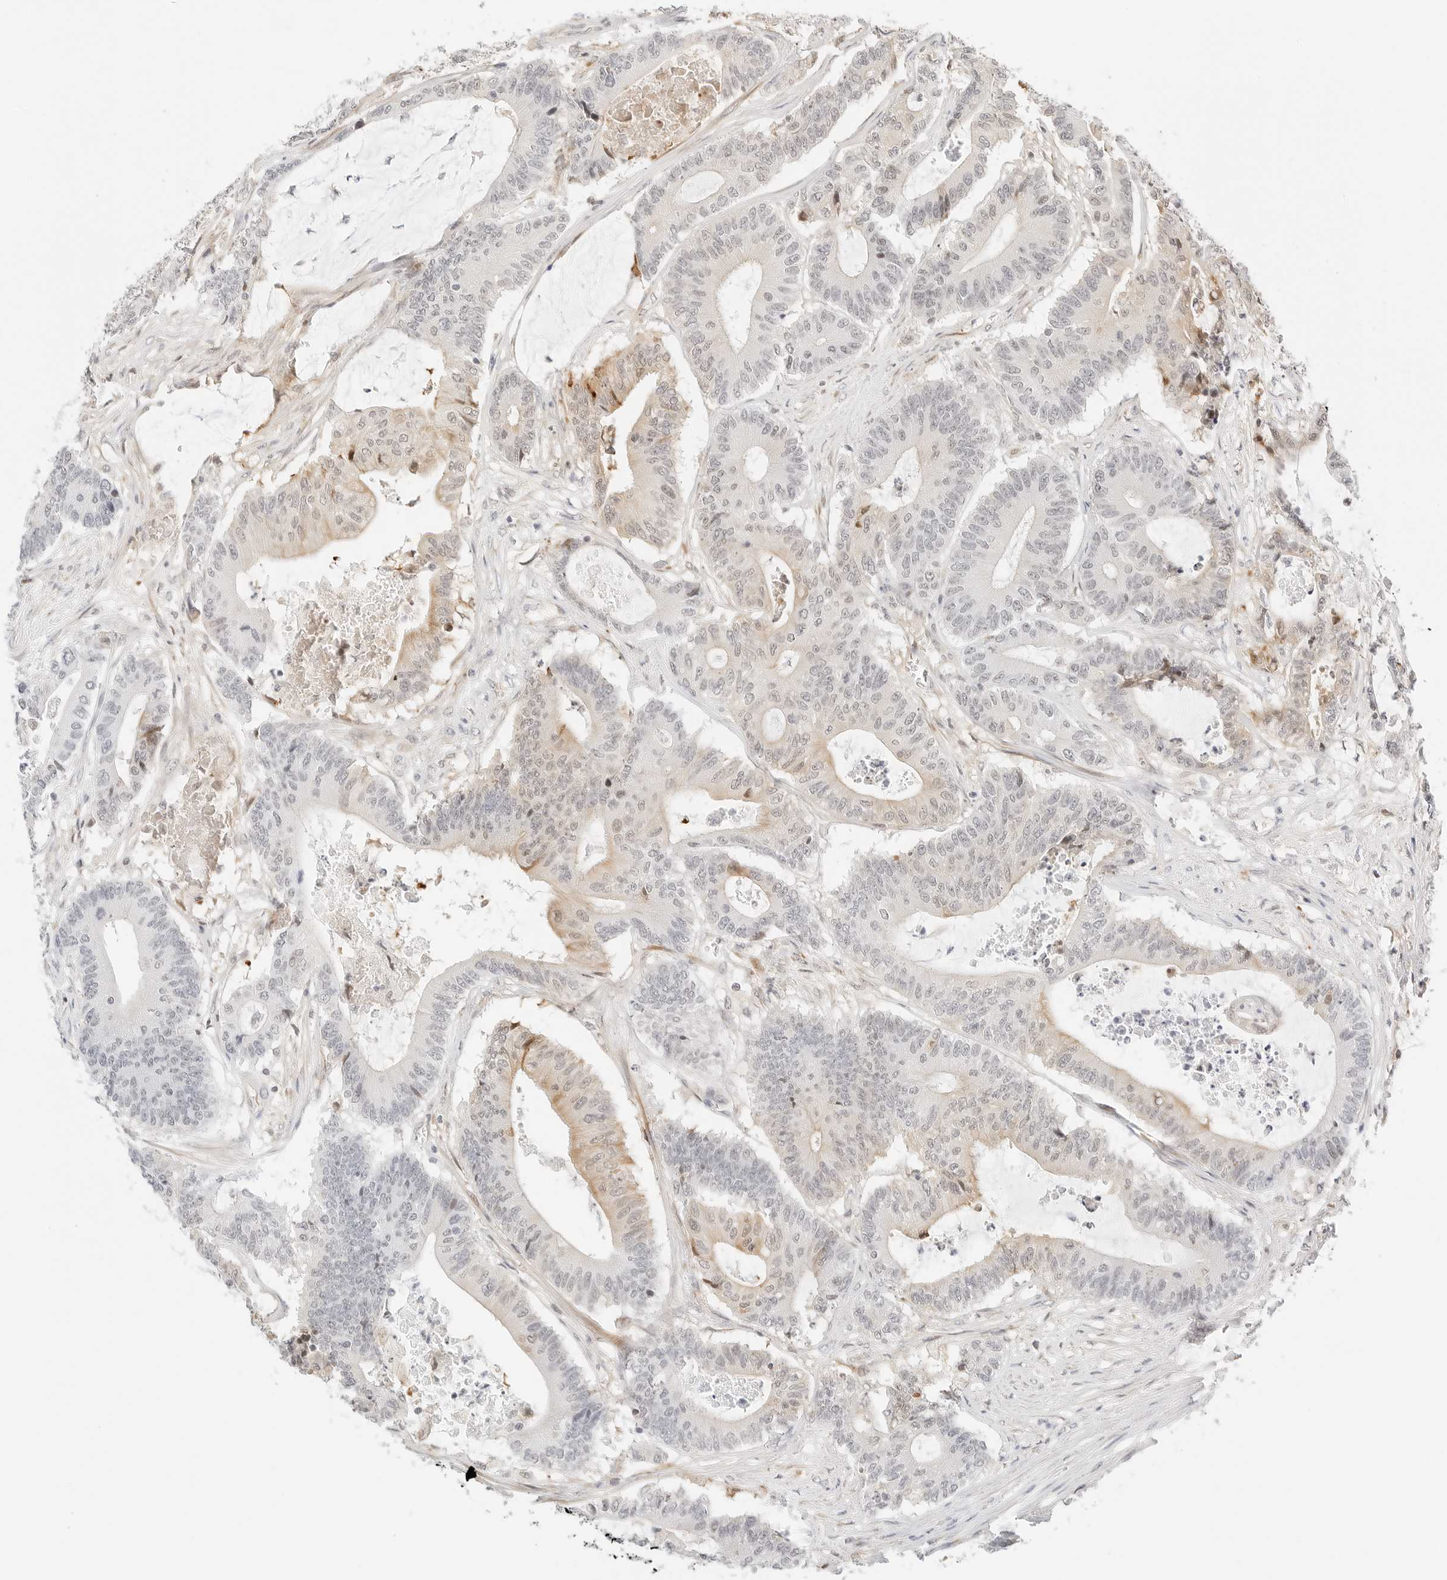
{"staining": {"intensity": "moderate", "quantity": "<25%", "location": "cytoplasmic/membranous"}, "tissue": "colorectal cancer", "cell_type": "Tumor cells", "image_type": "cancer", "snomed": [{"axis": "morphology", "description": "Adenocarcinoma, NOS"}, {"axis": "topography", "description": "Colon"}], "caption": "High-magnification brightfield microscopy of adenocarcinoma (colorectal) stained with DAB (brown) and counterstained with hematoxylin (blue). tumor cells exhibit moderate cytoplasmic/membranous expression is present in about<25% of cells. Nuclei are stained in blue.", "gene": "TEKT2", "patient": {"sex": "female", "age": 84}}